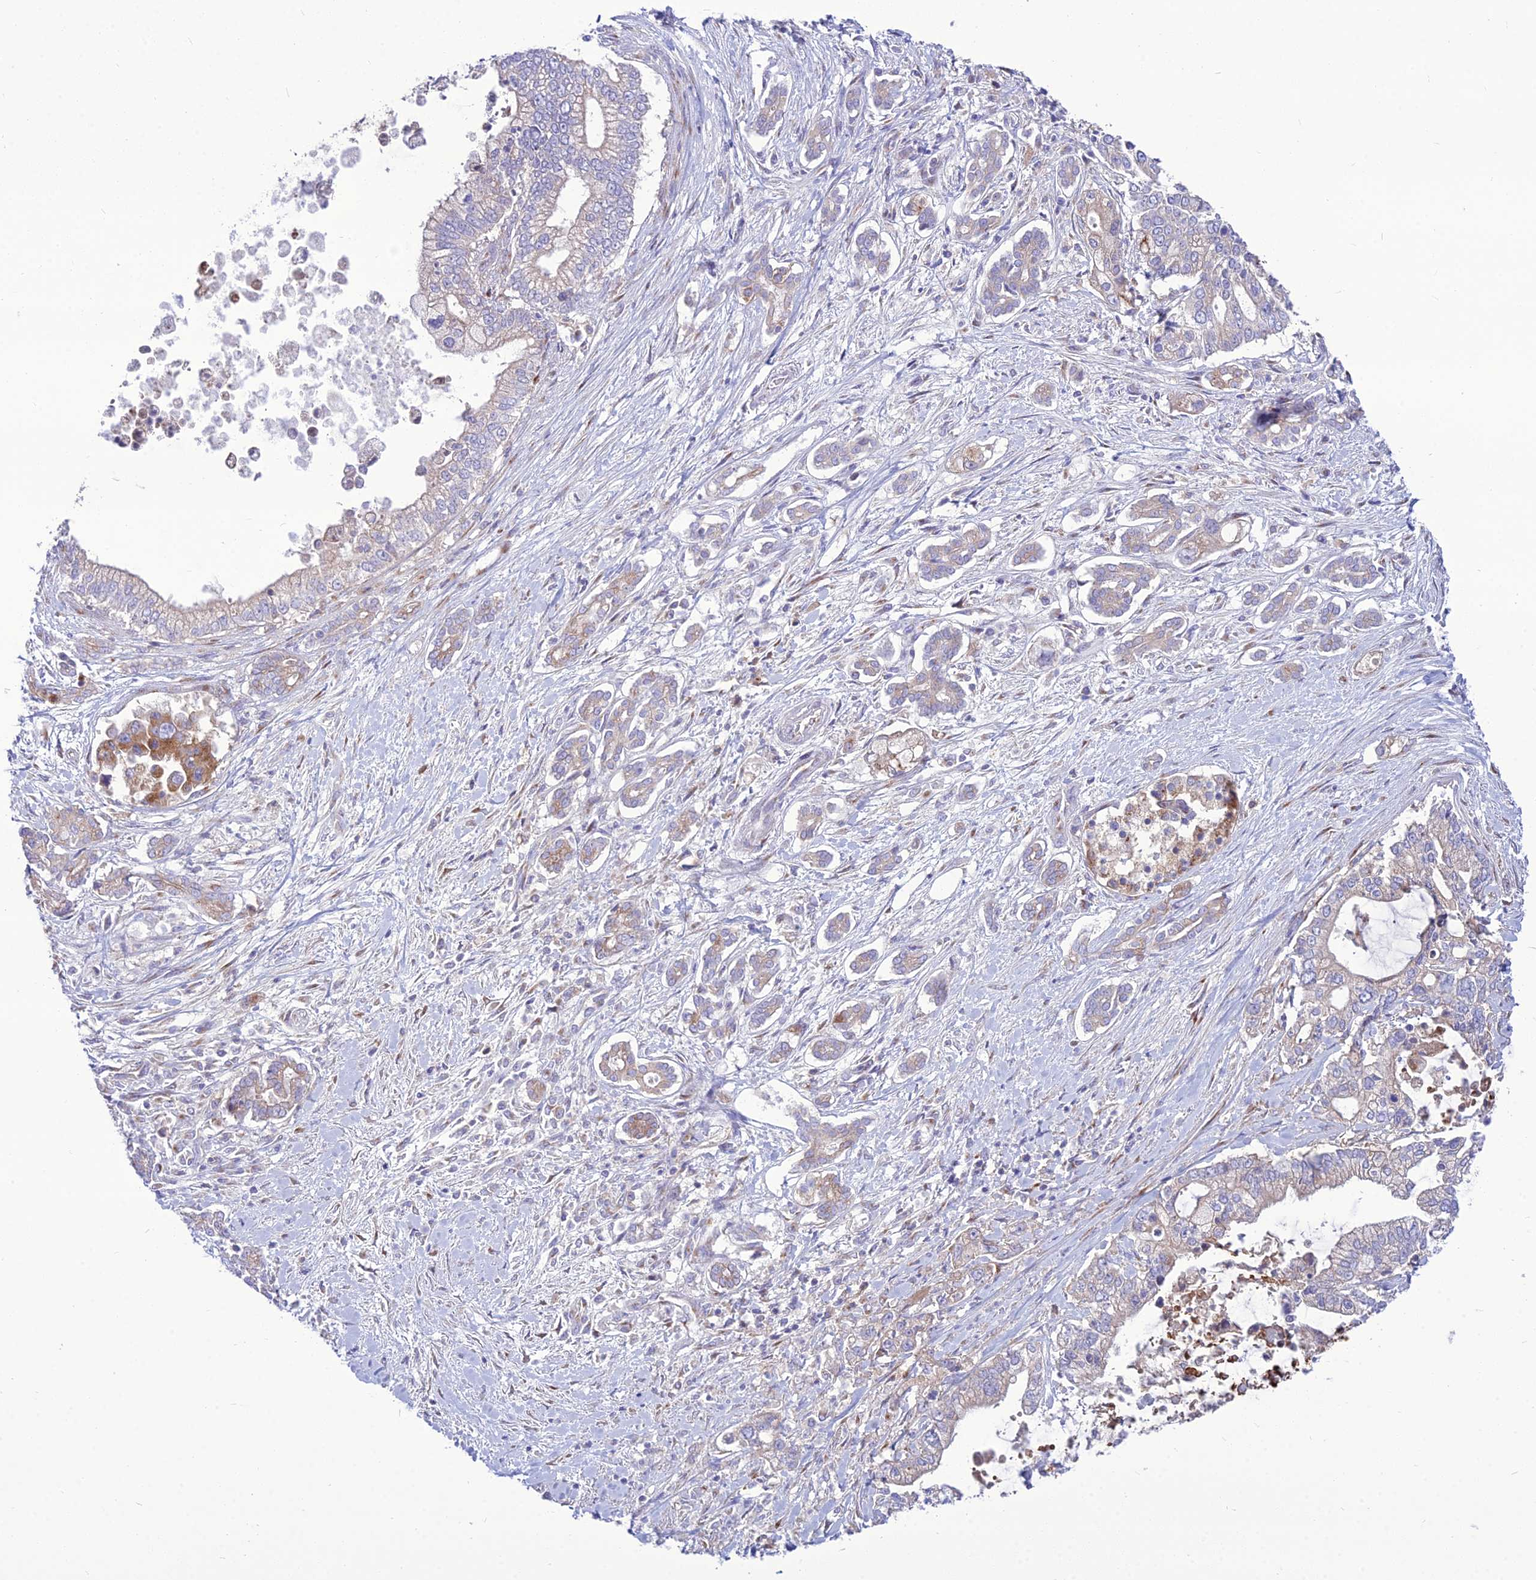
{"staining": {"intensity": "weak", "quantity": "<25%", "location": "cytoplasmic/membranous"}, "tissue": "pancreatic cancer", "cell_type": "Tumor cells", "image_type": "cancer", "snomed": [{"axis": "morphology", "description": "Adenocarcinoma, NOS"}, {"axis": "topography", "description": "Pancreas"}], "caption": "High power microscopy photomicrograph of an immunohistochemistry (IHC) histopathology image of adenocarcinoma (pancreatic), revealing no significant expression in tumor cells. (Brightfield microscopy of DAB immunohistochemistry at high magnification).", "gene": "SPRYD7", "patient": {"sex": "male", "age": 69}}